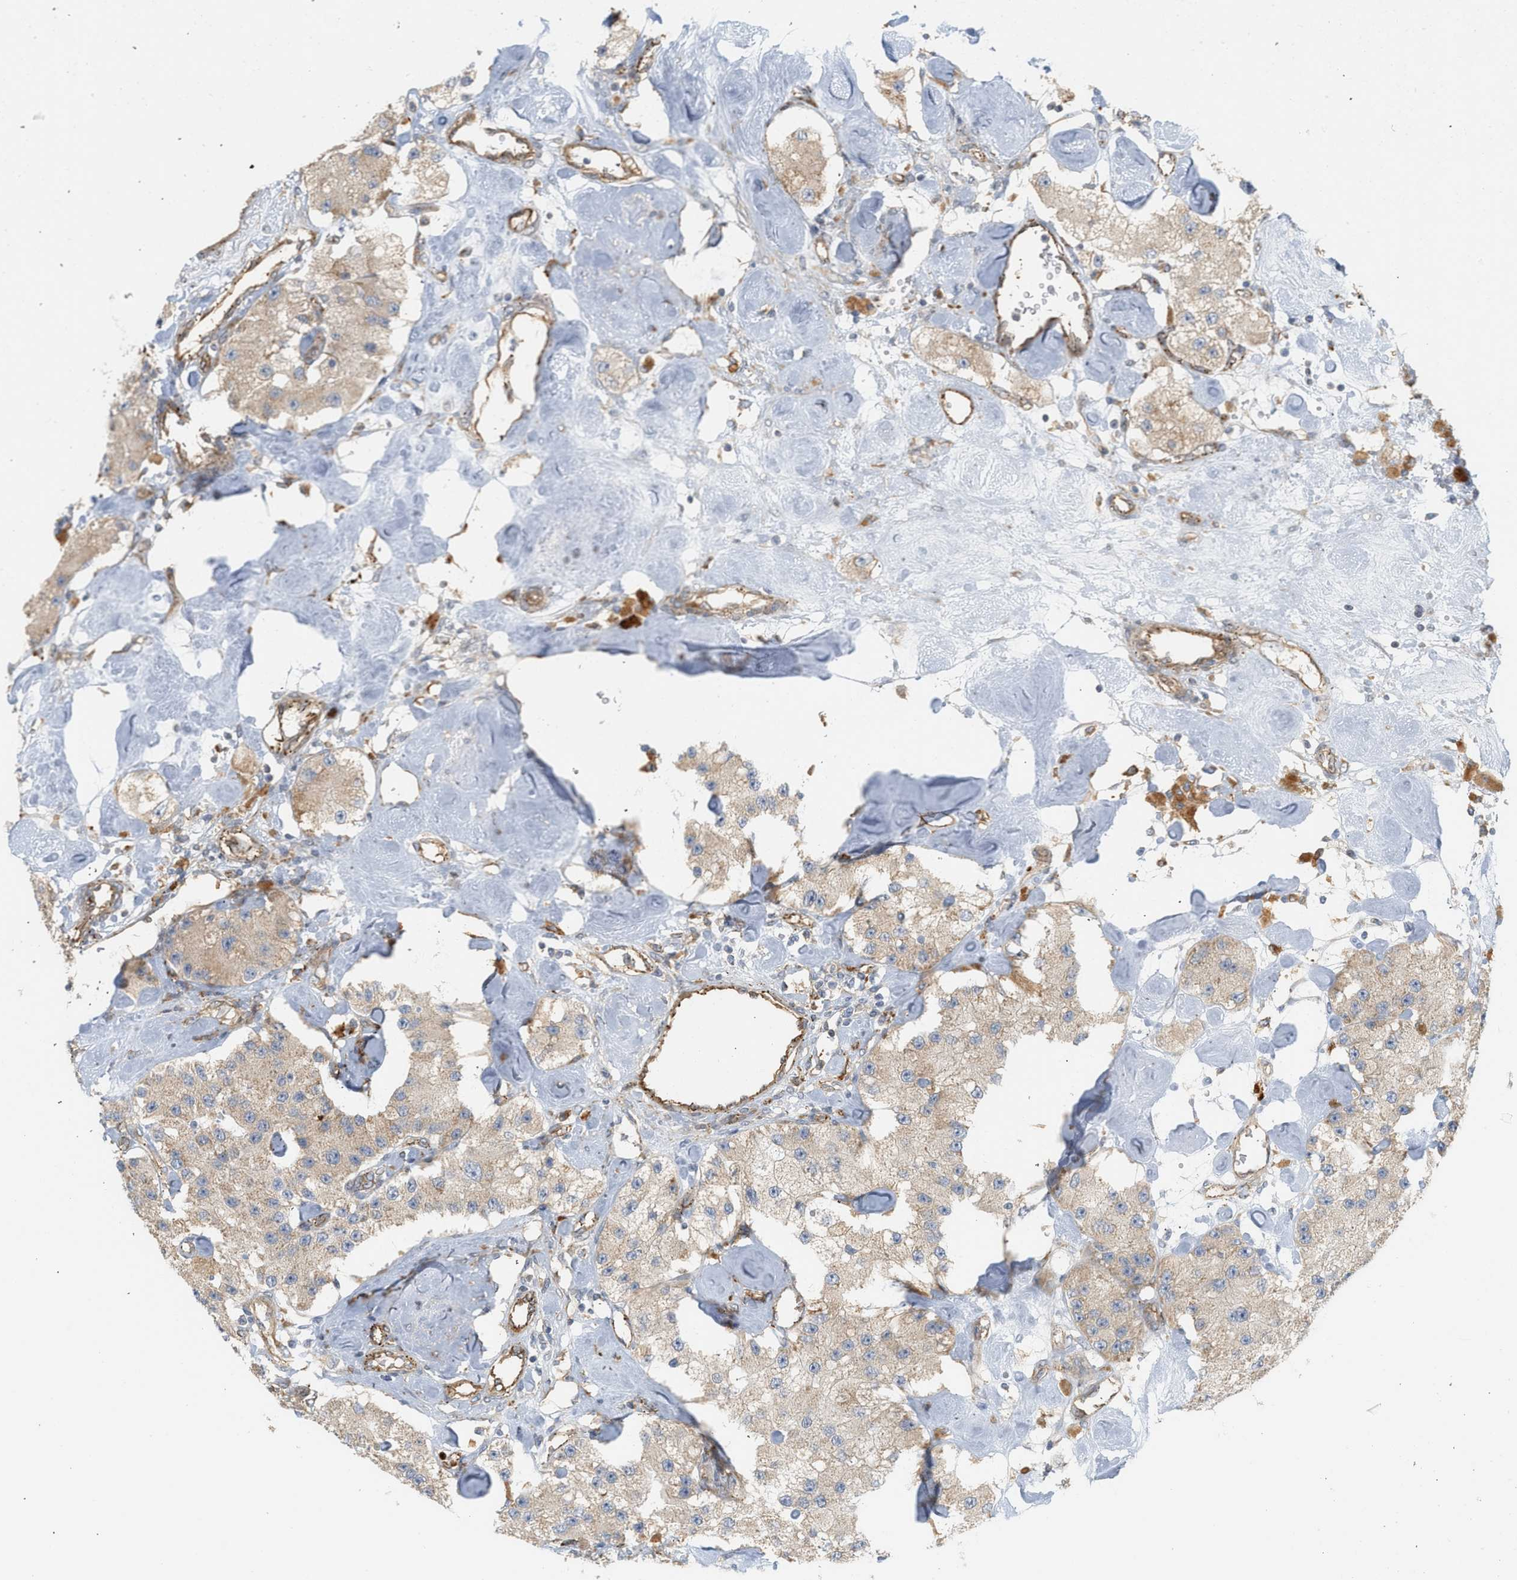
{"staining": {"intensity": "weak", "quantity": ">75%", "location": "cytoplasmic/membranous"}, "tissue": "carcinoid", "cell_type": "Tumor cells", "image_type": "cancer", "snomed": [{"axis": "morphology", "description": "Carcinoid, malignant, NOS"}, {"axis": "topography", "description": "Pancreas"}], "caption": "Carcinoid stained with IHC reveals weak cytoplasmic/membranous positivity in about >75% of tumor cells. The staining was performed using DAB to visualize the protein expression in brown, while the nuclei were stained in blue with hematoxylin (Magnification: 20x).", "gene": "SVOP", "patient": {"sex": "male", "age": 41}}